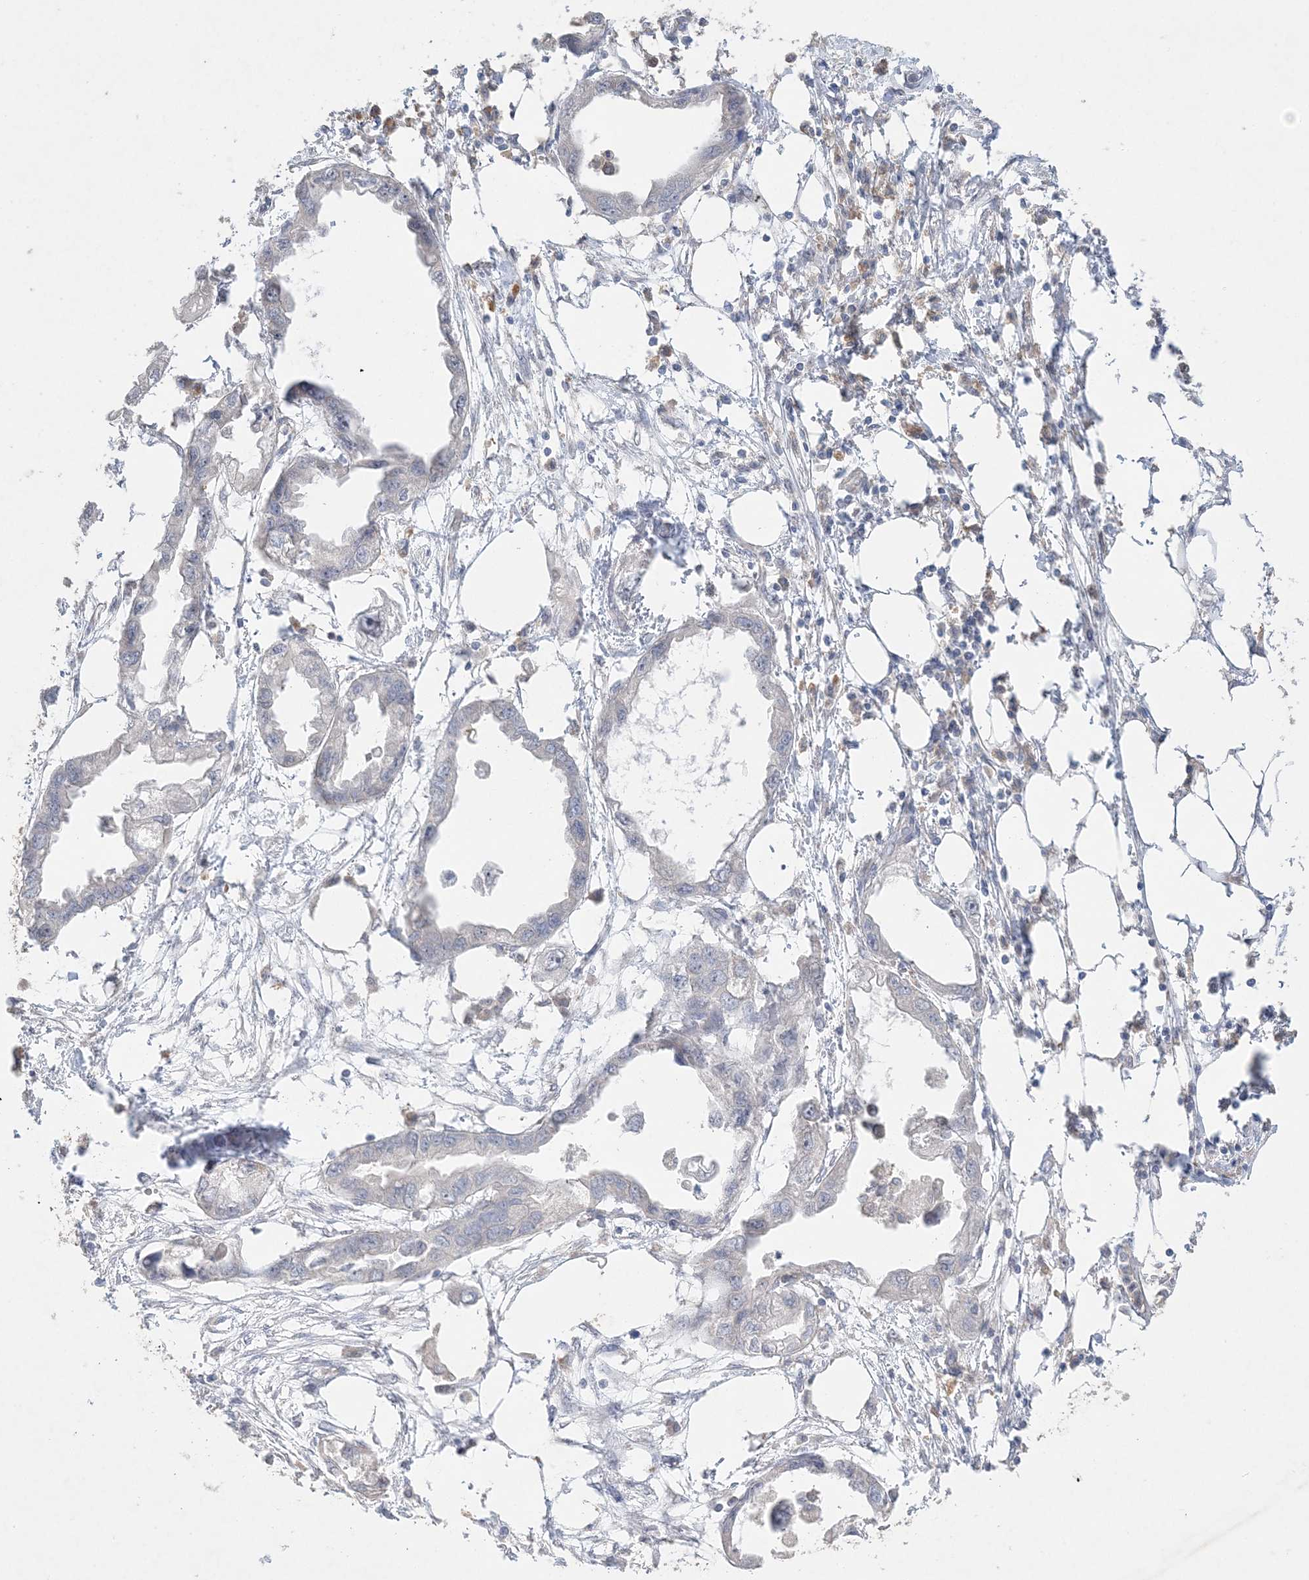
{"staining": {"intensity": "negative", "quantity": "none", "location": "none"}, "tissue": "endometrial cancer", "cell_type": "Tumor cells", "image_type": "cancer", "snomed": [{"axis": "morphology", "description": "Adenocarcinoma, NOS"}, {"axis": "morphology", "description": "Adenocarcinoma, metastatic, NOS"}, {"axis": "topography", "description": "Adipose tissue"}, {"axis": "topography", "description": "Endometrium"}], "caption": "DAB (3,3'-diaminobenzidine) immunohistochemical staining of human endometrial cancer displays no significant staining in tumor cells.", "gene": "SH3BP4", "patient": {"sex": "female", "age": 67}}